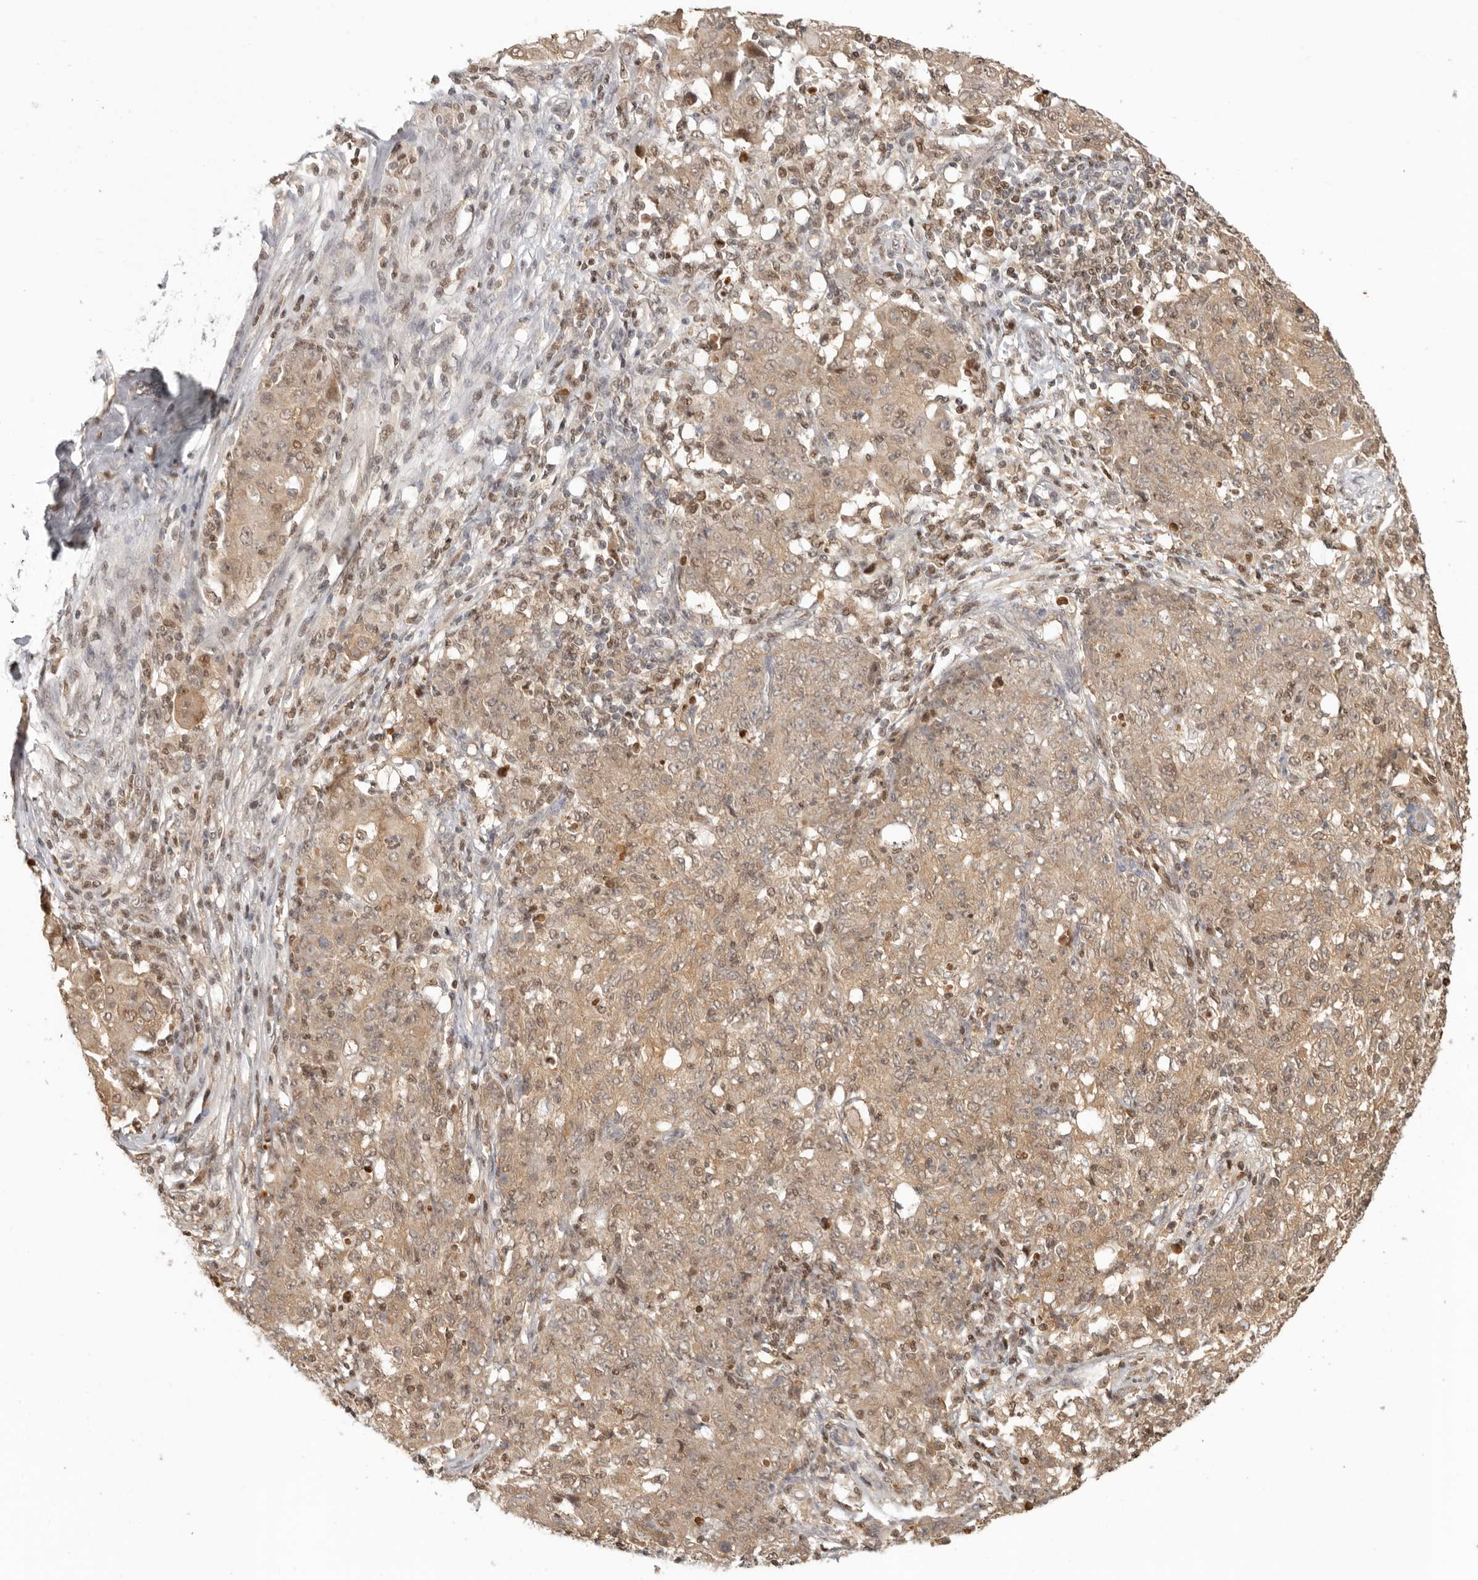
{"staining": {"intensity": "moderate", "quantity": ">75%", "location": "cytoplasmic/membranous"}, "tissue": "ovarian cancer", "cell_type": "Tumor cells", "image_type": "cancer", "snomed": [{"axis": "morphology", "description": "Carcinoma, endometroid"}, {"axis": "topography", "description": "Ovary"}], "caption": "Moderate cytoplasmic/membranous protein positivity is identified in approximately >75% of tumor cells in endometroid carcinoma (ovarian).", "gene": "PSMA5", "patient": {"sex": "female", "age": 42}}